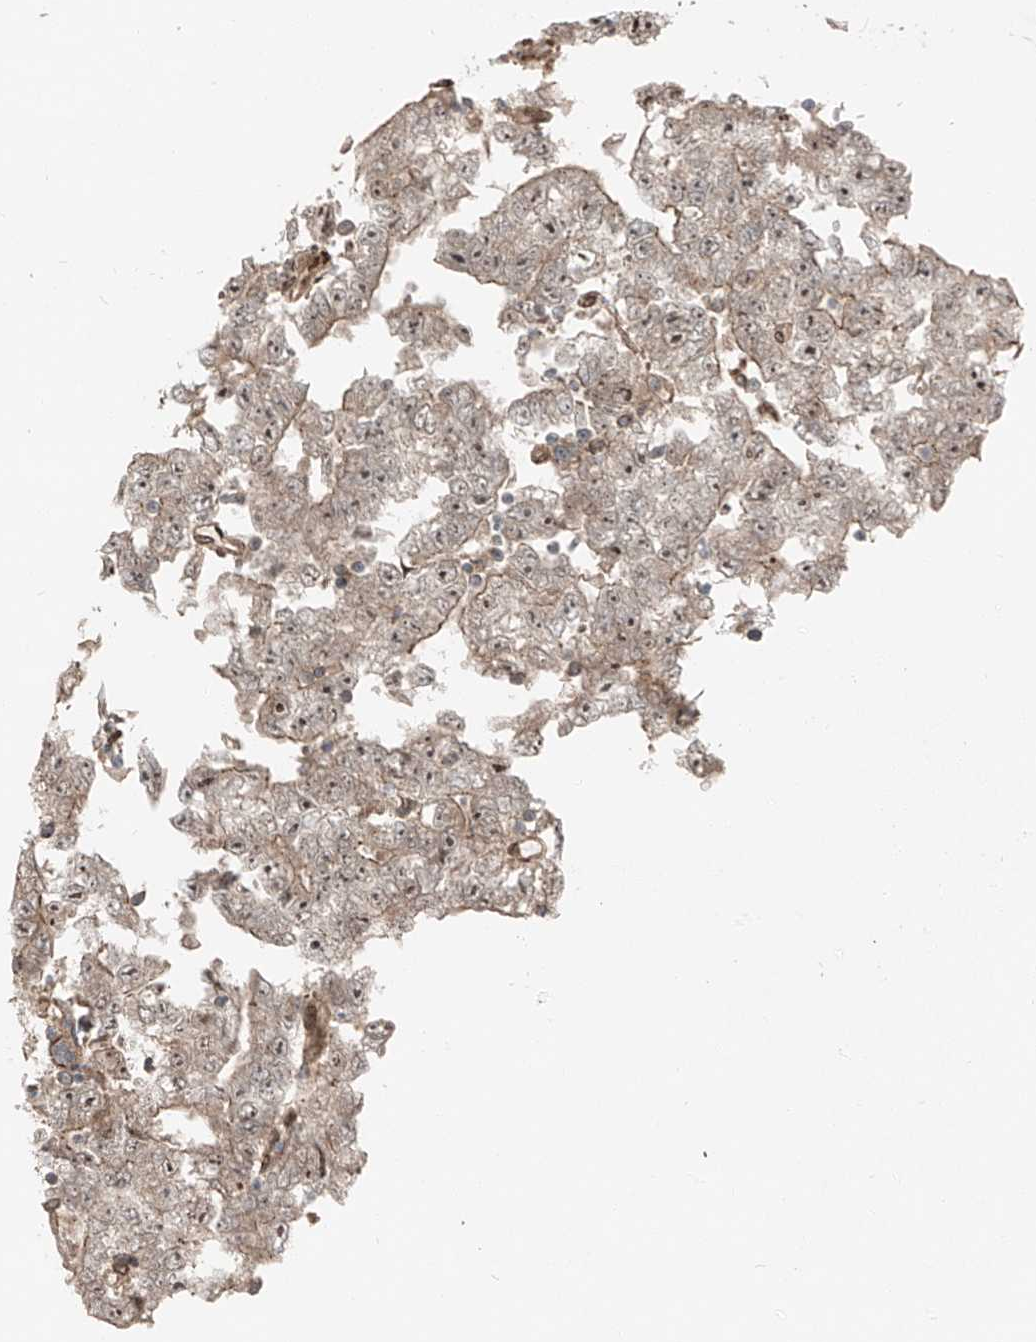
{"staining": {"intensity": "weak", "quantity": "25%-75%", "location": "cytoplasmic/membranous"}, "tissue": "testis cancer", "cell_type": "Tumor cells", "image_type": "cancer", "snomed": [{"axis": "morphology", "description": "Carcinoma, Embryonal, NOS"}, {"axis": "topography", "description": "Testis"}], "caption": "Protein expression analysis of human testis embryonal carcinoma reveals weak cytoplasmic/membranous positivity in approximately 25%-75% of tumor cells.", "gene": "CEP162", "patient": {"sex": "male", "age": 25}}